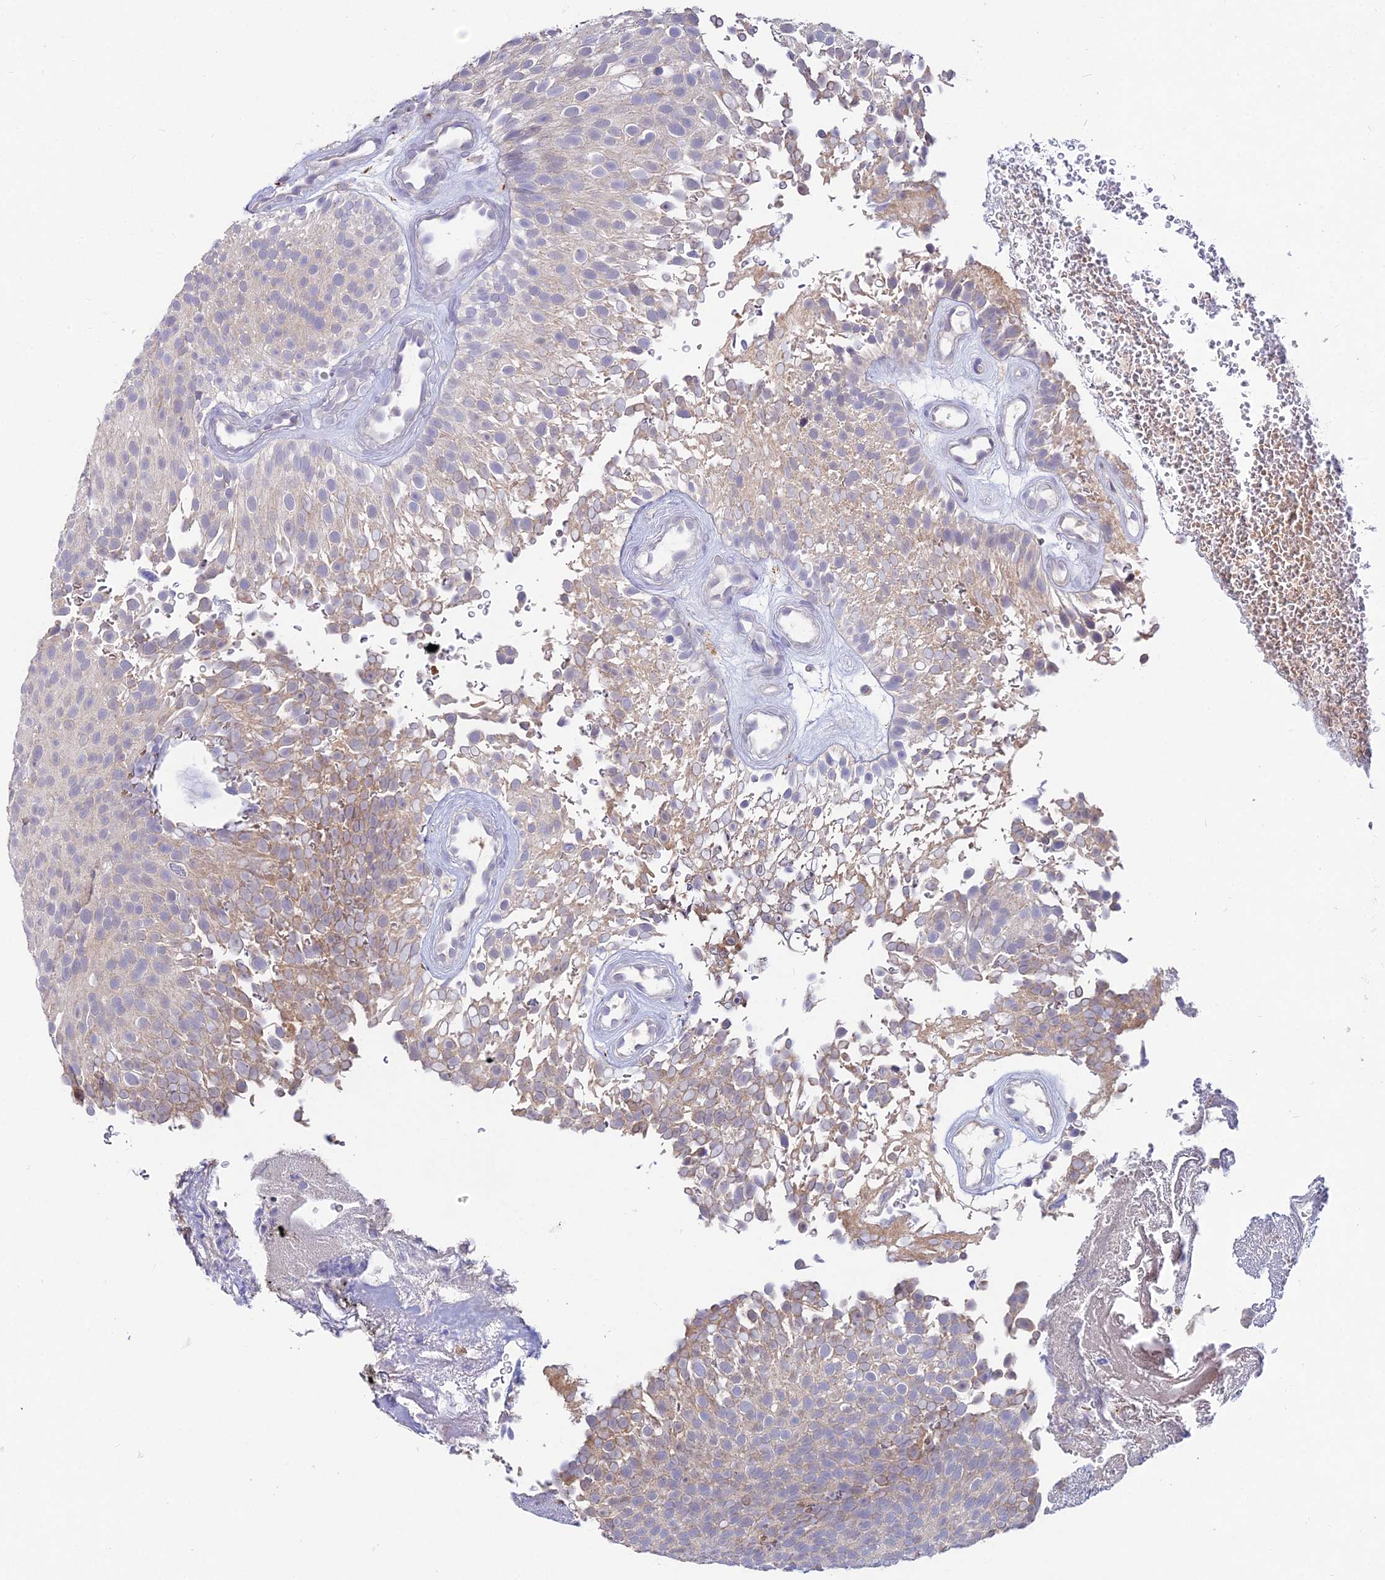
{"staining": {"intensity": "weak", "quantity": "<25%", "location": "cytoplasmic/membranous"}, "tissue": "urothelial cancer", "cell_type": "Tumor cells", "image_type": "cancer", "snomed": [{"axis": "morphology", "description": "Urothelial carcinoma, Low grade"}, {"axis": "topography", "description": "Urinary bladder"}], "caption": "An immunohistochemistry (IHC) micrograph of urothelial cancer is shown. There is no staining in tumor cells of urothelial cancer.", "gene": "WDR43", "patient": {"sex": "male", "age": 78}}